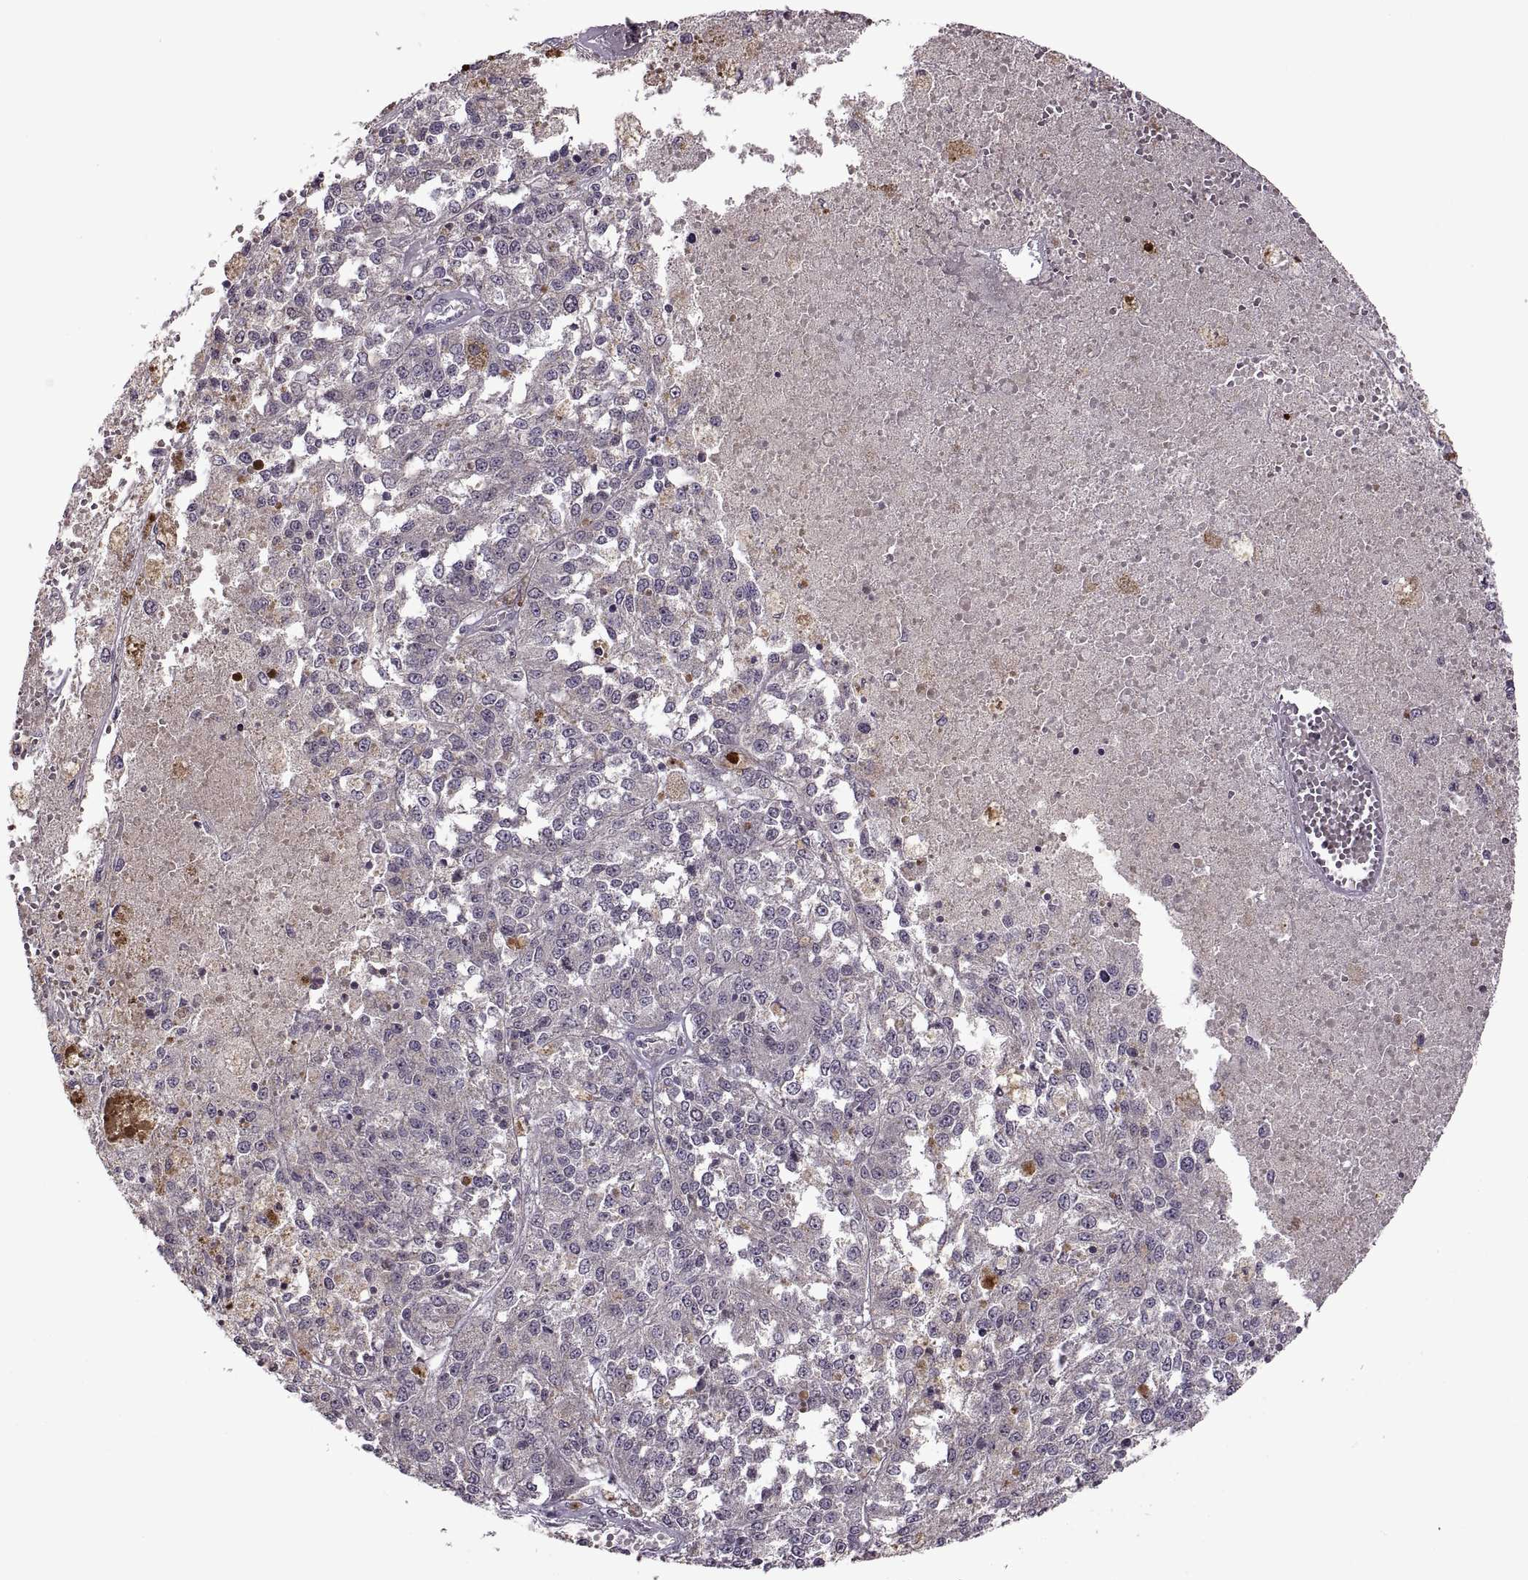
{"staining": {"intensity": "negative", "quantity": "none", "location": "none"}, "tissue": "melanoma", "cell_type": "Tumor cells", "image_type": "cancer", "snomed": [{"axis": "morphology", "description": "Malignant melanoma, Metastatic site"}, {"axis": "topography", "description": "Lymph node"}], "caption": "Tumor cells are negative for brown protein staining in malignant melanoma (metastatic site).", "gene": "PIERCE1", "patient": {"sex": "female", "age": 64}}